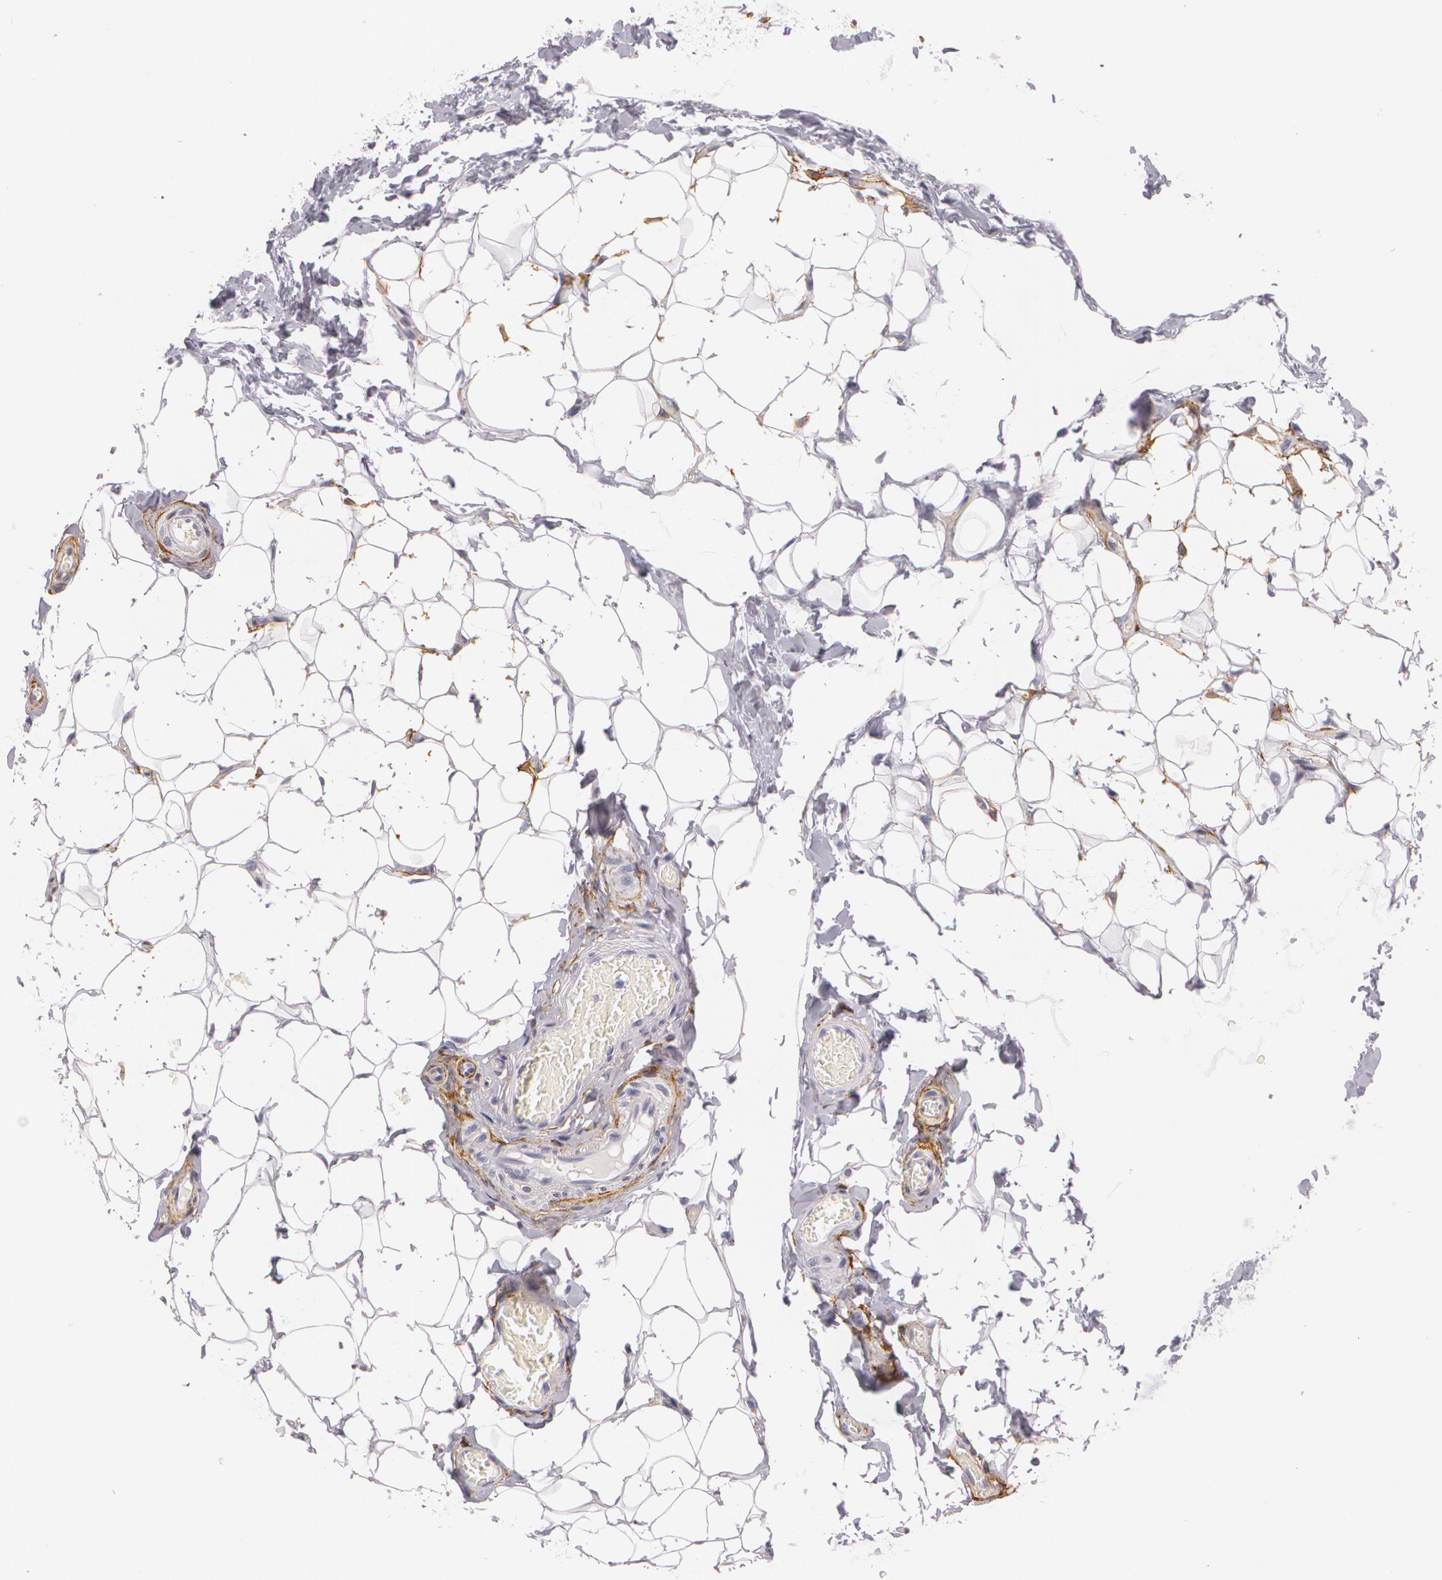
{"staining": {"intensity": "negative", "quantity": "none", "location": "none"}, "tissue": "adipose tissue", "cell_type": "Adipocytes", "image_type": "normal", "snomed": [{"axis": "morphology", "description": "Normal tissue, NOS"}, {"axis": "topography", "description": "Soft tissue"}], "caption": "This micrograph is of benign adipose tissue stained with IHC to label a protein in brown with the nuclei are counter-stained blue. There is no expression in adipocytes.", "gene": "NGFR", "patient": {"sex": "male", "age": 26}}